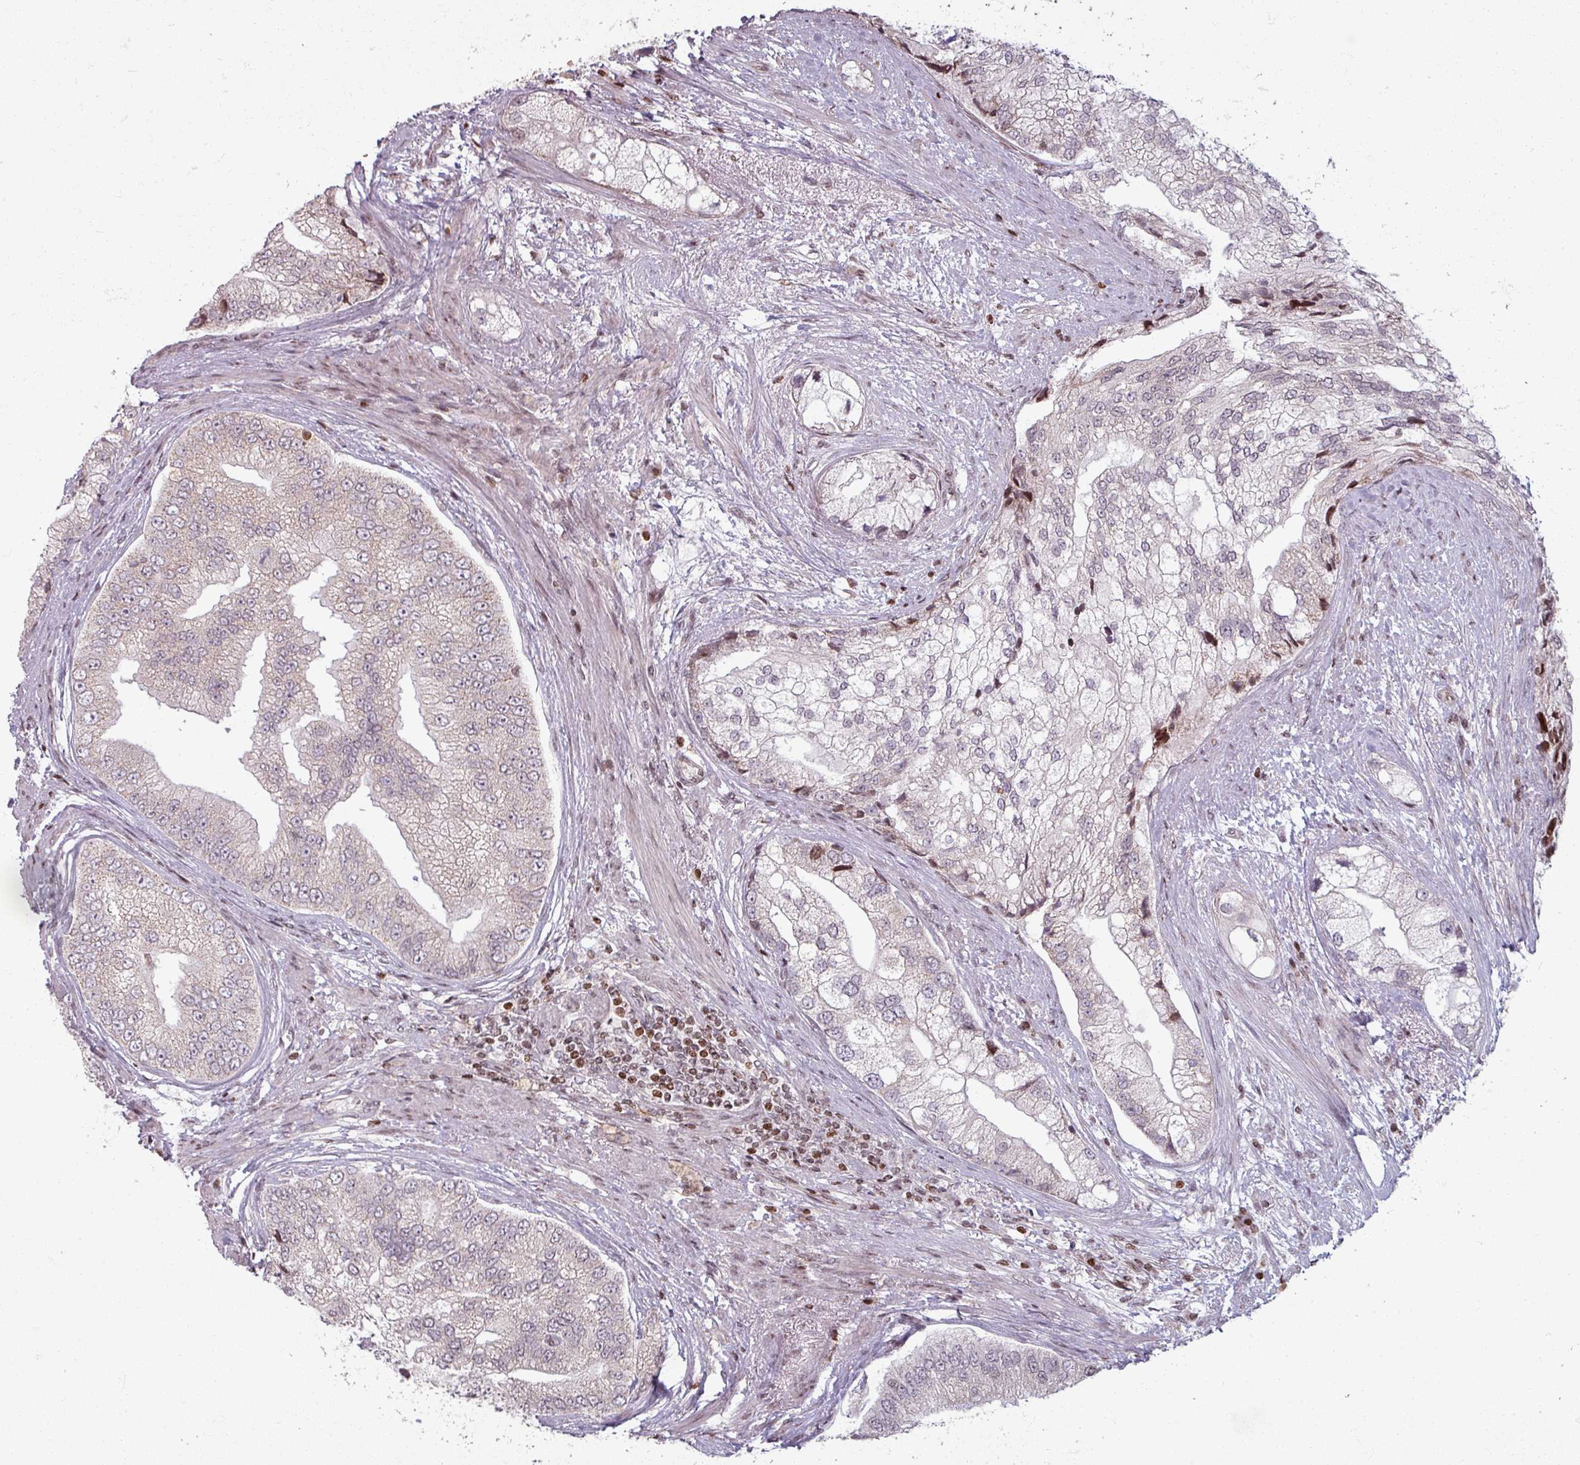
{"staining": {"intensity": "negative", "quantity": "none", "location": "none"}, "tissue": "prostate cancer", "cell_type": "Tumor cells", "image_type": "cancer", "snomed": [{"axis": "morphology", "description": "Adenocarcinoma, High grade"}, {"axis": "topography", "description": "Prostate"}], "caption": "High magnification brightfield microscopy of adenocarcinoma (high-grade) (prostate) stained with DAB (brown) and counterstained with hematoxylin (blue): tumor cells show no significant staining.", "gene": "NCOR1", "patient": {"sex": "male", "age": 70}}